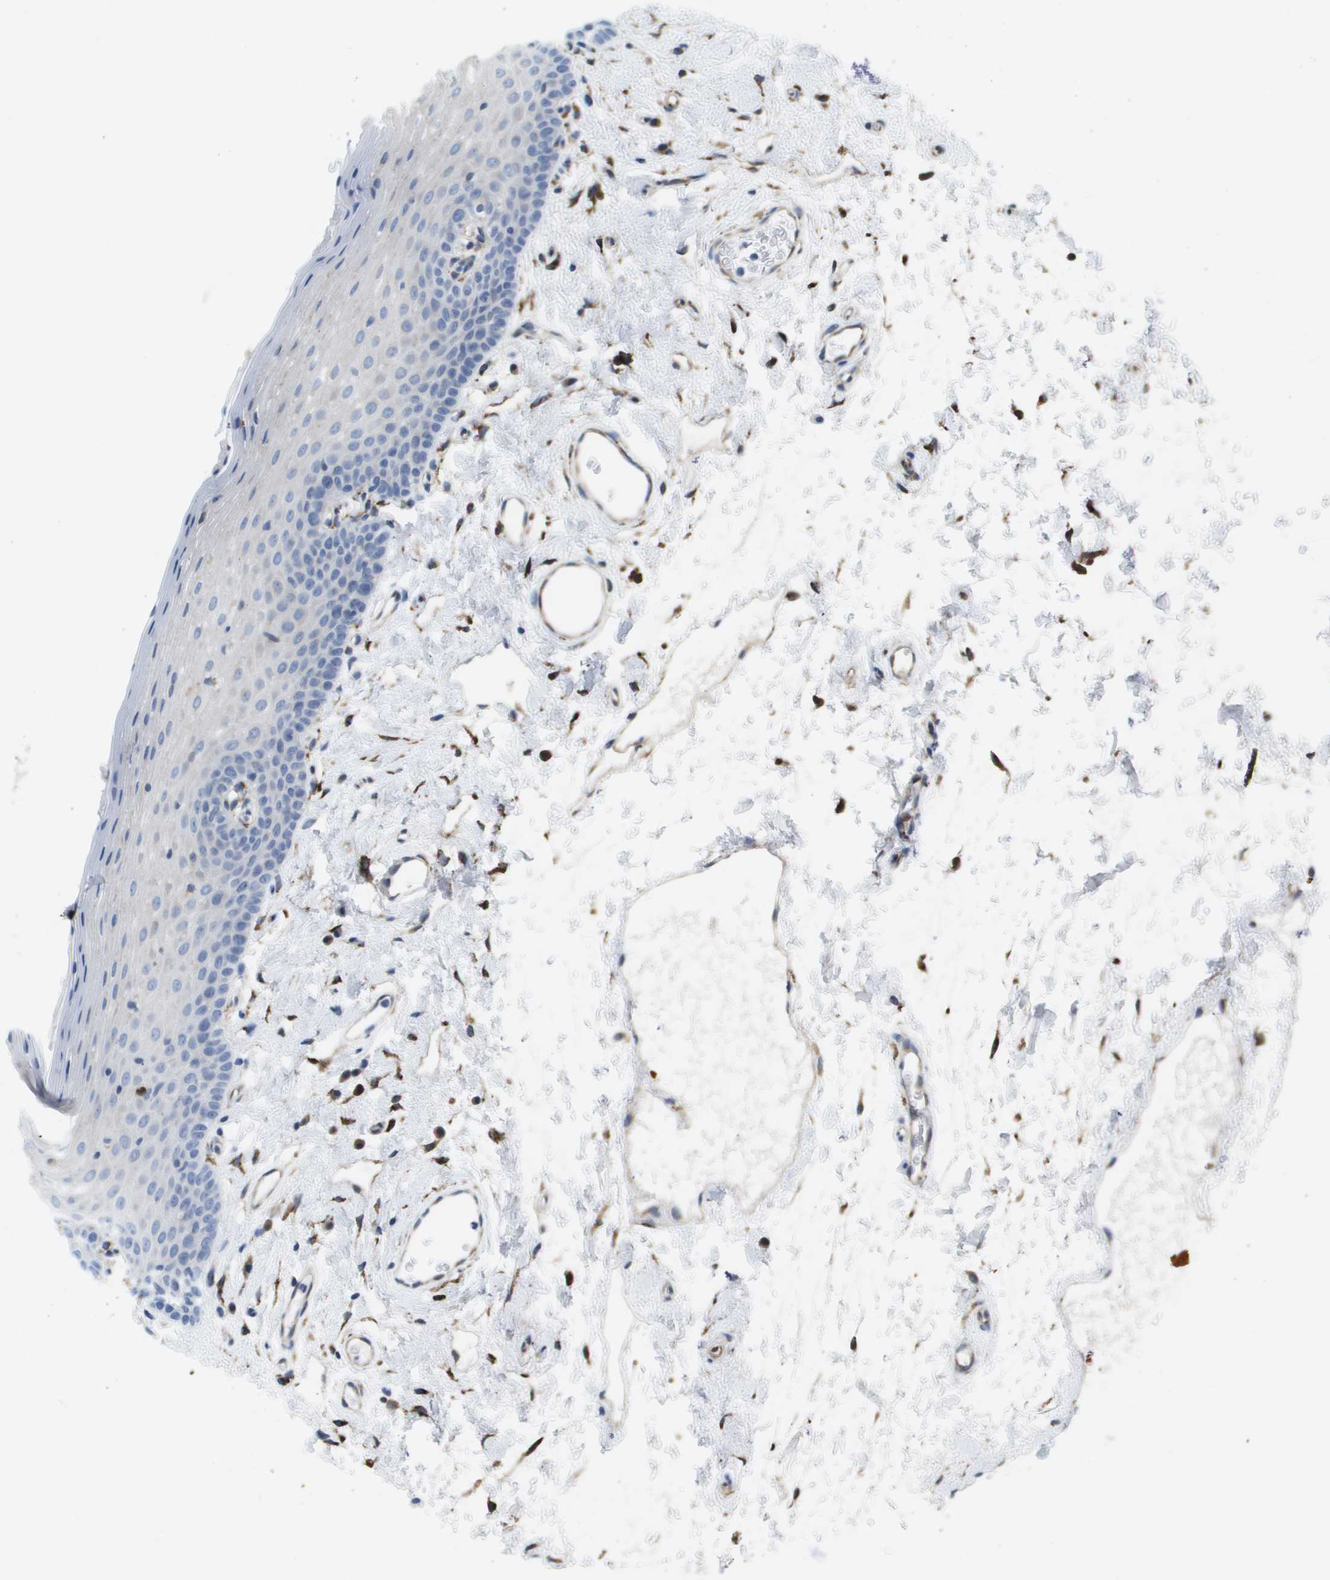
{"staining": {"intensity": "negative", "quantity": "none", "location": "none"}, "tissue": "oral mucosa", "cell_type": "Squamous epithelial cells", "image_type": "normal", "snomed": [{"axis": "morphology", "description": "Normal tissue, NOS"}, {"axis": "topography", "description": "Oral tissue"}], "caption": "Immunohistochemistry of benign oral mucosa shows no positivity in squamous epithelial cells.", "gene": "ST3GAL2", "patient": {"sex": "male", "age": 66}}